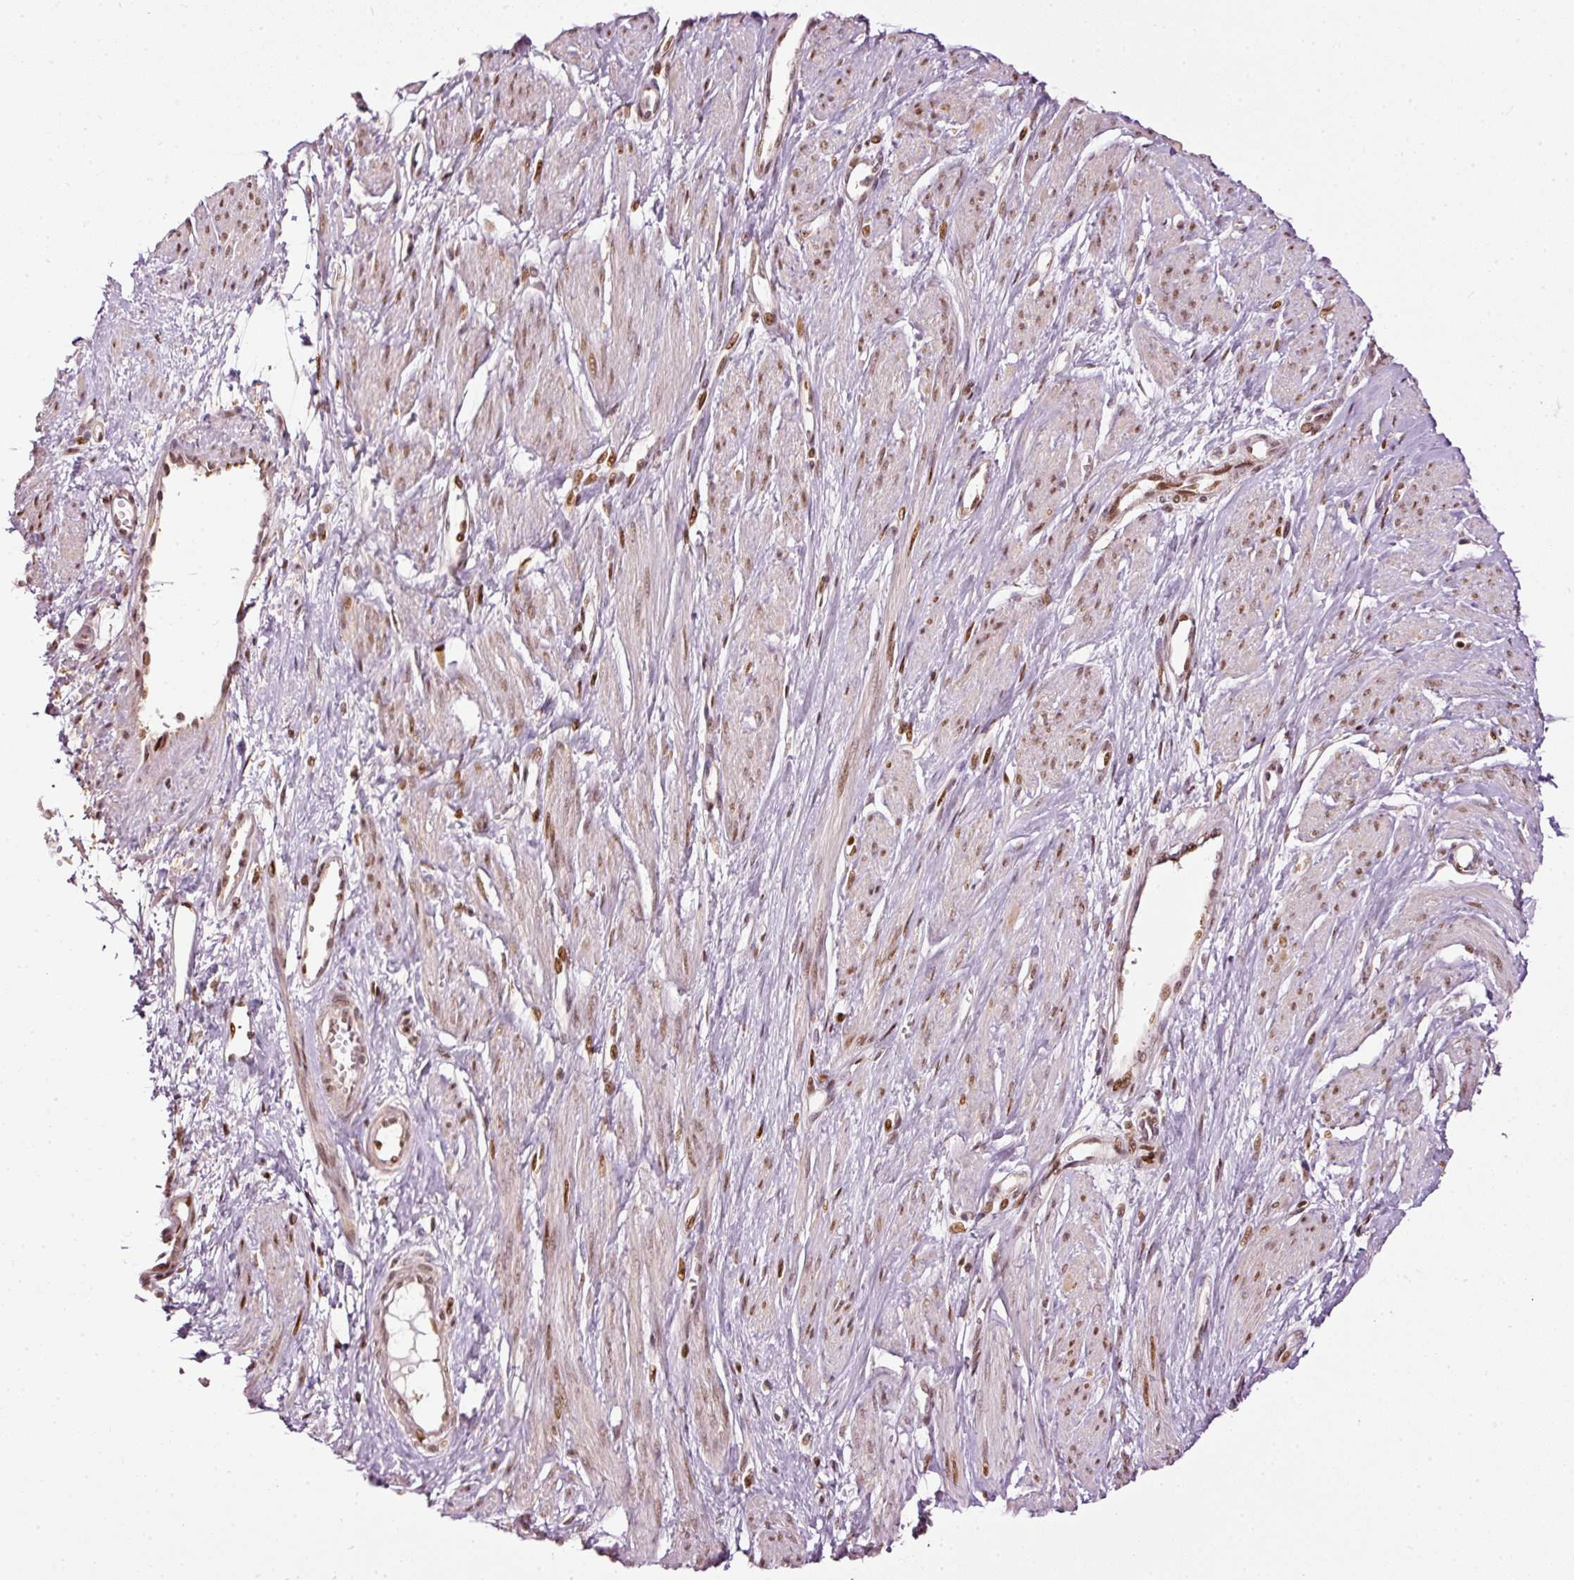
{"staining": {"intensity": "moderate", "quantity": "25%-75%", "location": "nuclear"}, "tissue": "smooth muscle", "cell_type": "Smooth muscle cells", "image_type": "normal", "snomed": [{"axis": "morphology", "description": "Normal tissue, NOS"}, {"axis": "topography", "description": "Smooth muscle"}, {"axis": "topography", "description": "Uterus"}], "caption": "Protein staining by immunohistochemistry (IHC) exhibits moderate nuclear expression in approximately 25%-75% of smooth muscle cells in benign smooth muscle.", "gene": "ZNF778", "patient": {"sex": "female", "age": 39}}